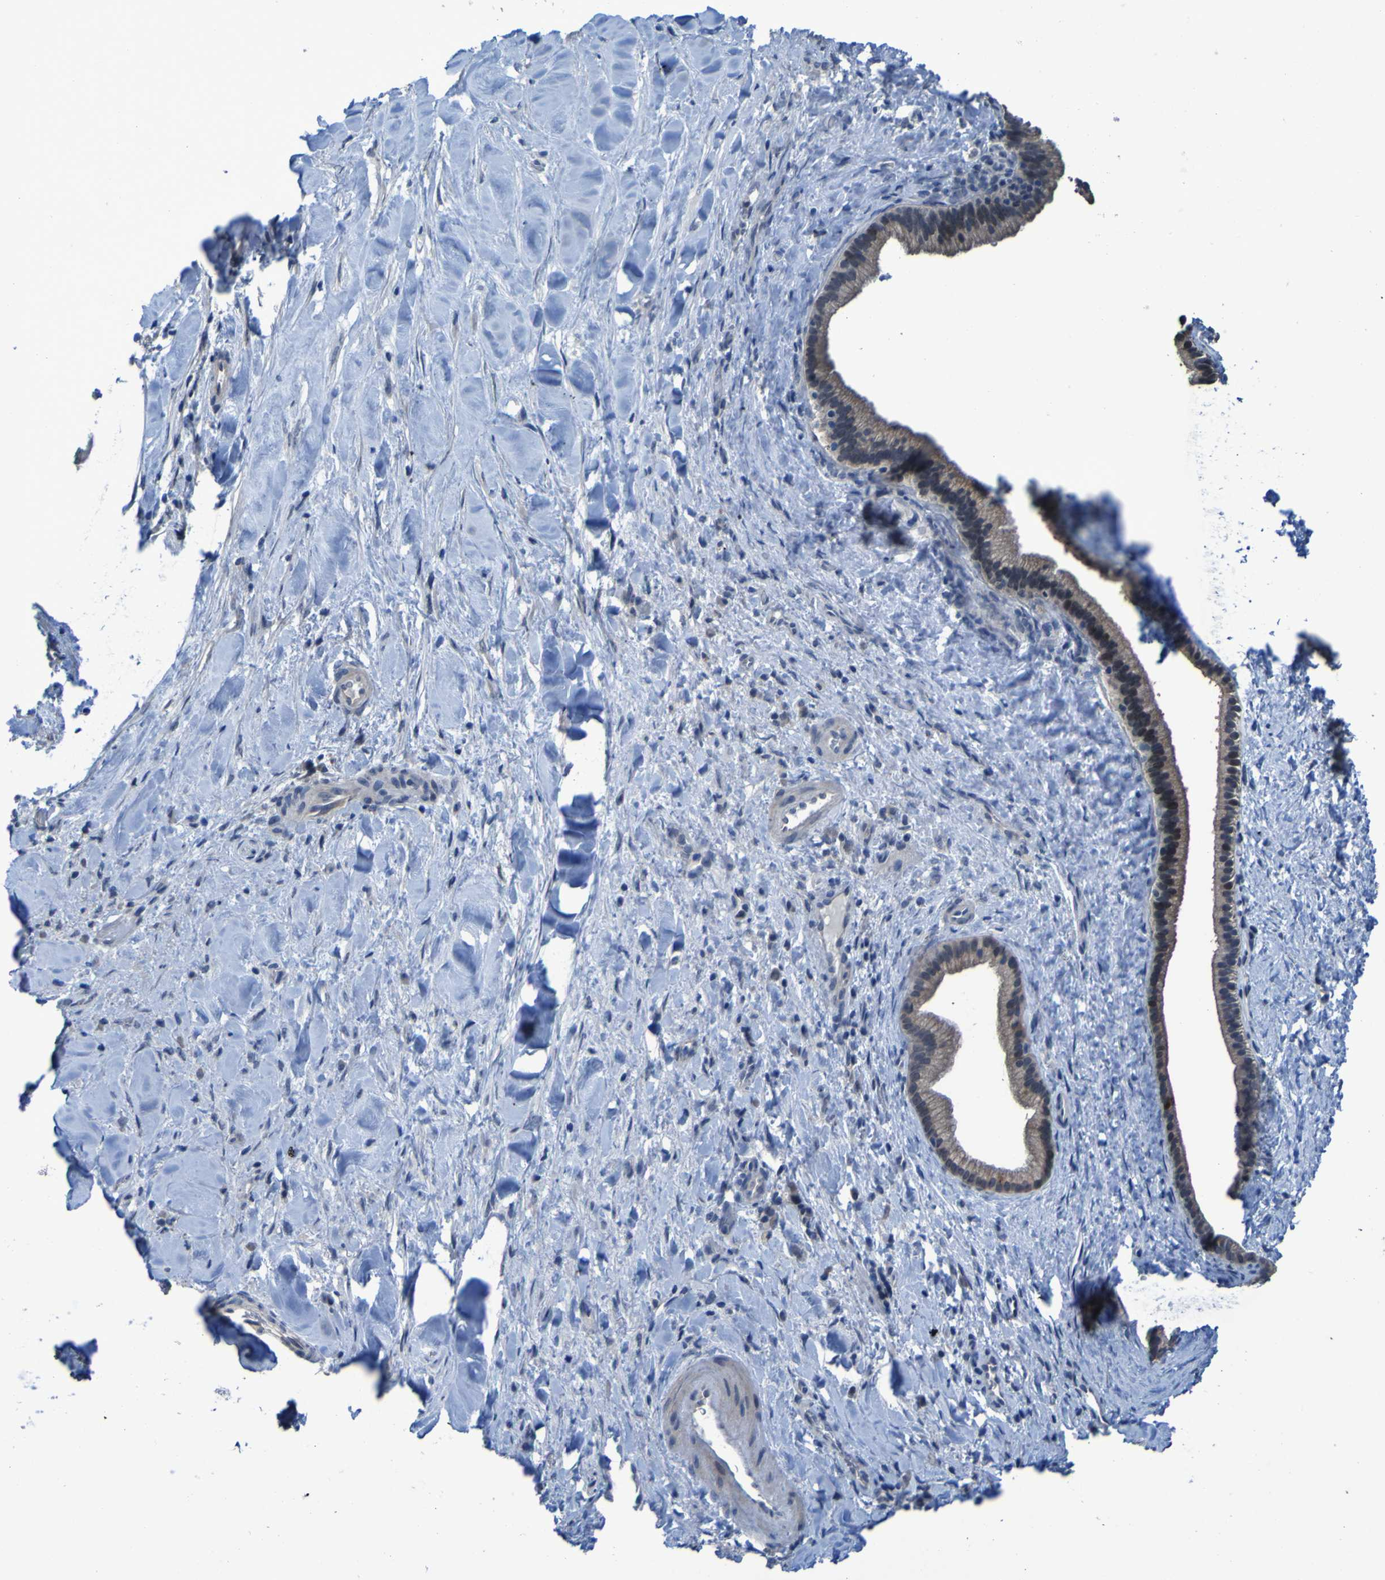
{"staining": {"intensity": "strong", "quantity": "25%-75%", "location": "cytoplasmic/membranous"}, "tissue": "liver cancer", "cell_type": "Tumor cells", "image_type": "cancer", "snomed": [{"axis": "morphology", "description": "Cholangiocarcinoma"}, {"axis": "topography", "description": "Liver"}], "caption": "A high-resolution image shows immunohistochemistry staining of liver cancer (cholangiocarcinoma), which demonstrates strong cytoplasmic/membranous positivity in approximately 25%-75% of tumor cells. The staining was performed using DAB to visualize the protein expression in brown, while the nuclei were stained in blue with hematoxylin (Magnification: 20x).", "gene": "CLDN18", "patient": {"sex": "female", "age": 67}}